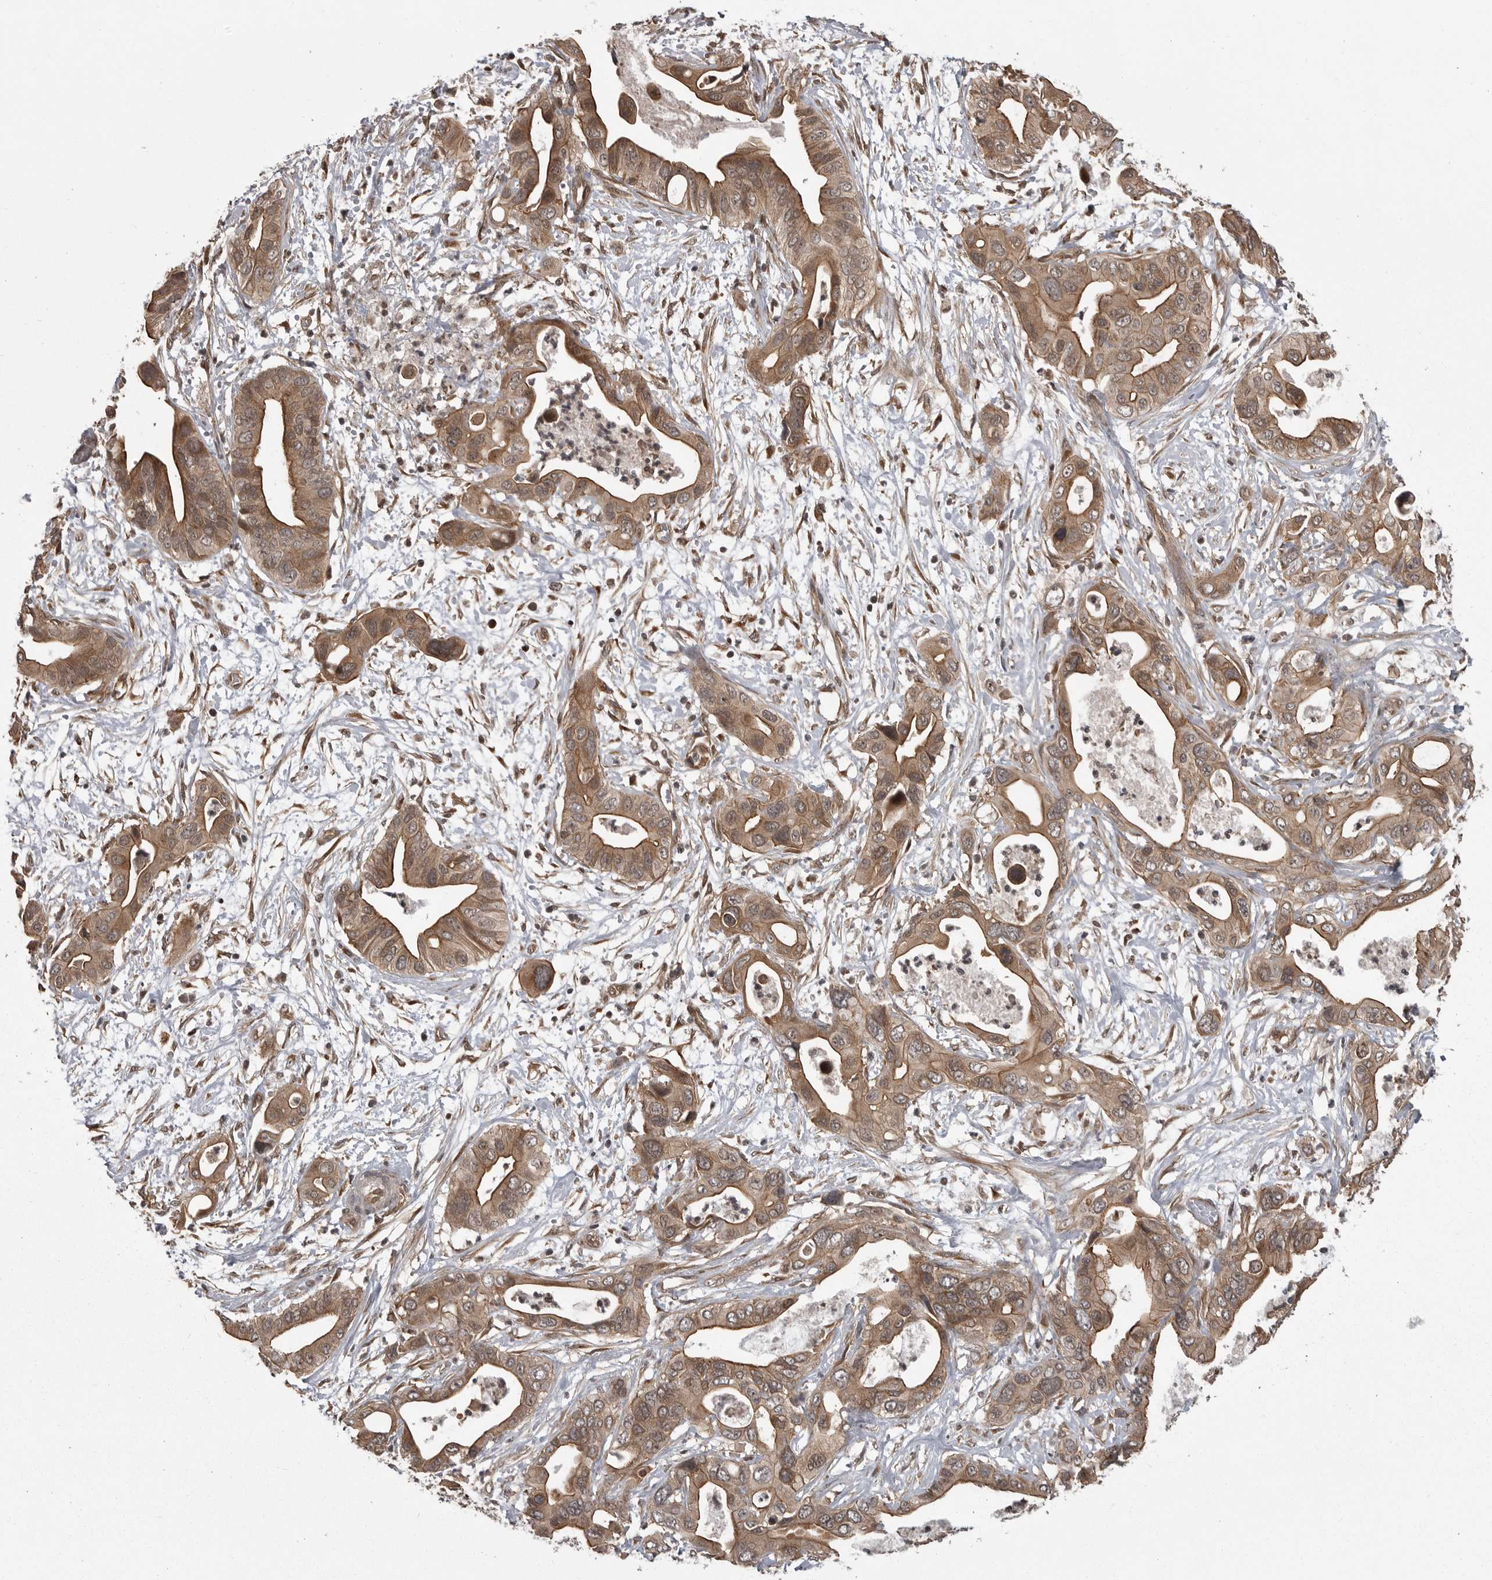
{"staining": {"intensity": "moderate", "quantity": ">75%", "location": "cytoplasmic/membranous"}, "tissue": "pancreatic cancer", "cell_type": "Tumor cells", "image_type": "cancer", "snomed": [{"axis": "morphology", "description": "Adenocarcinoma, NOS"}, {"axis": "topography", "description": "Pancreas"}], "caption": "High-power microscopy captured an immunohistochemistry (IHC) image of pancreatic adenocarcinoma, revealing moderate cytoplasmic/membranous expression in about >75% of tumor cells.", "gene": "DNAJC8", "patient": {"sex": "male", "age": 66}}